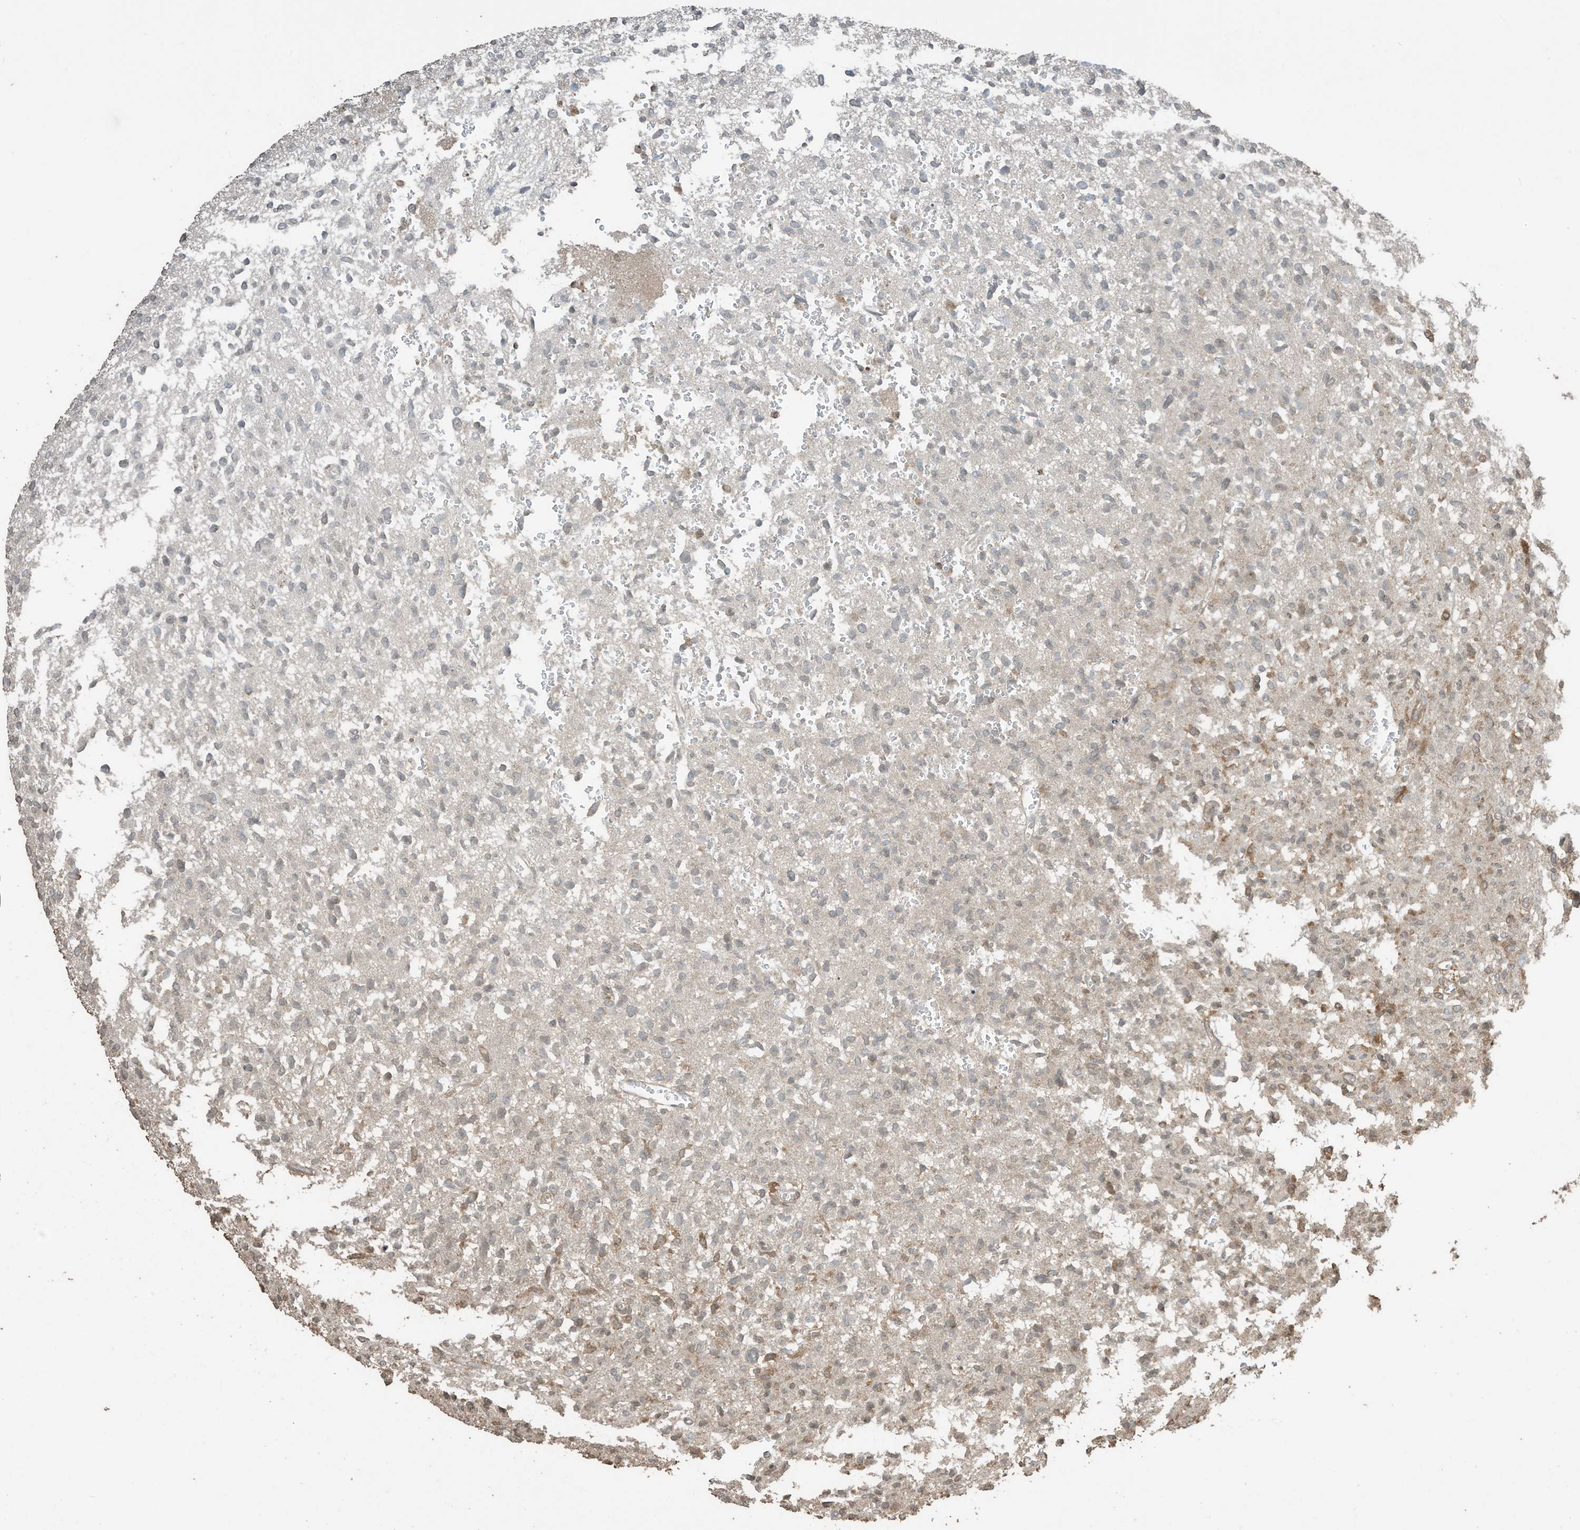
{"staining": {"intensity": "moderate", "quantity": "<25%", "location": "cytoplasmic/membranous"}, "tissue": "glioma", "cell_type": "Tumor cells", "image_type": "cancer", "snomed": [{"axis": "morphology", "description": "Glioma, malignant, High grade"}, {"axis": "topography", "description": "Brain"}], "caption": "The photomicrograph shows a brown stain indicating the presence of a protein in the cytoplasmic/membranous of tumor cells in glioma.", "gene": "ZNF653", "patient": {"sex": "female", "age": 57}}